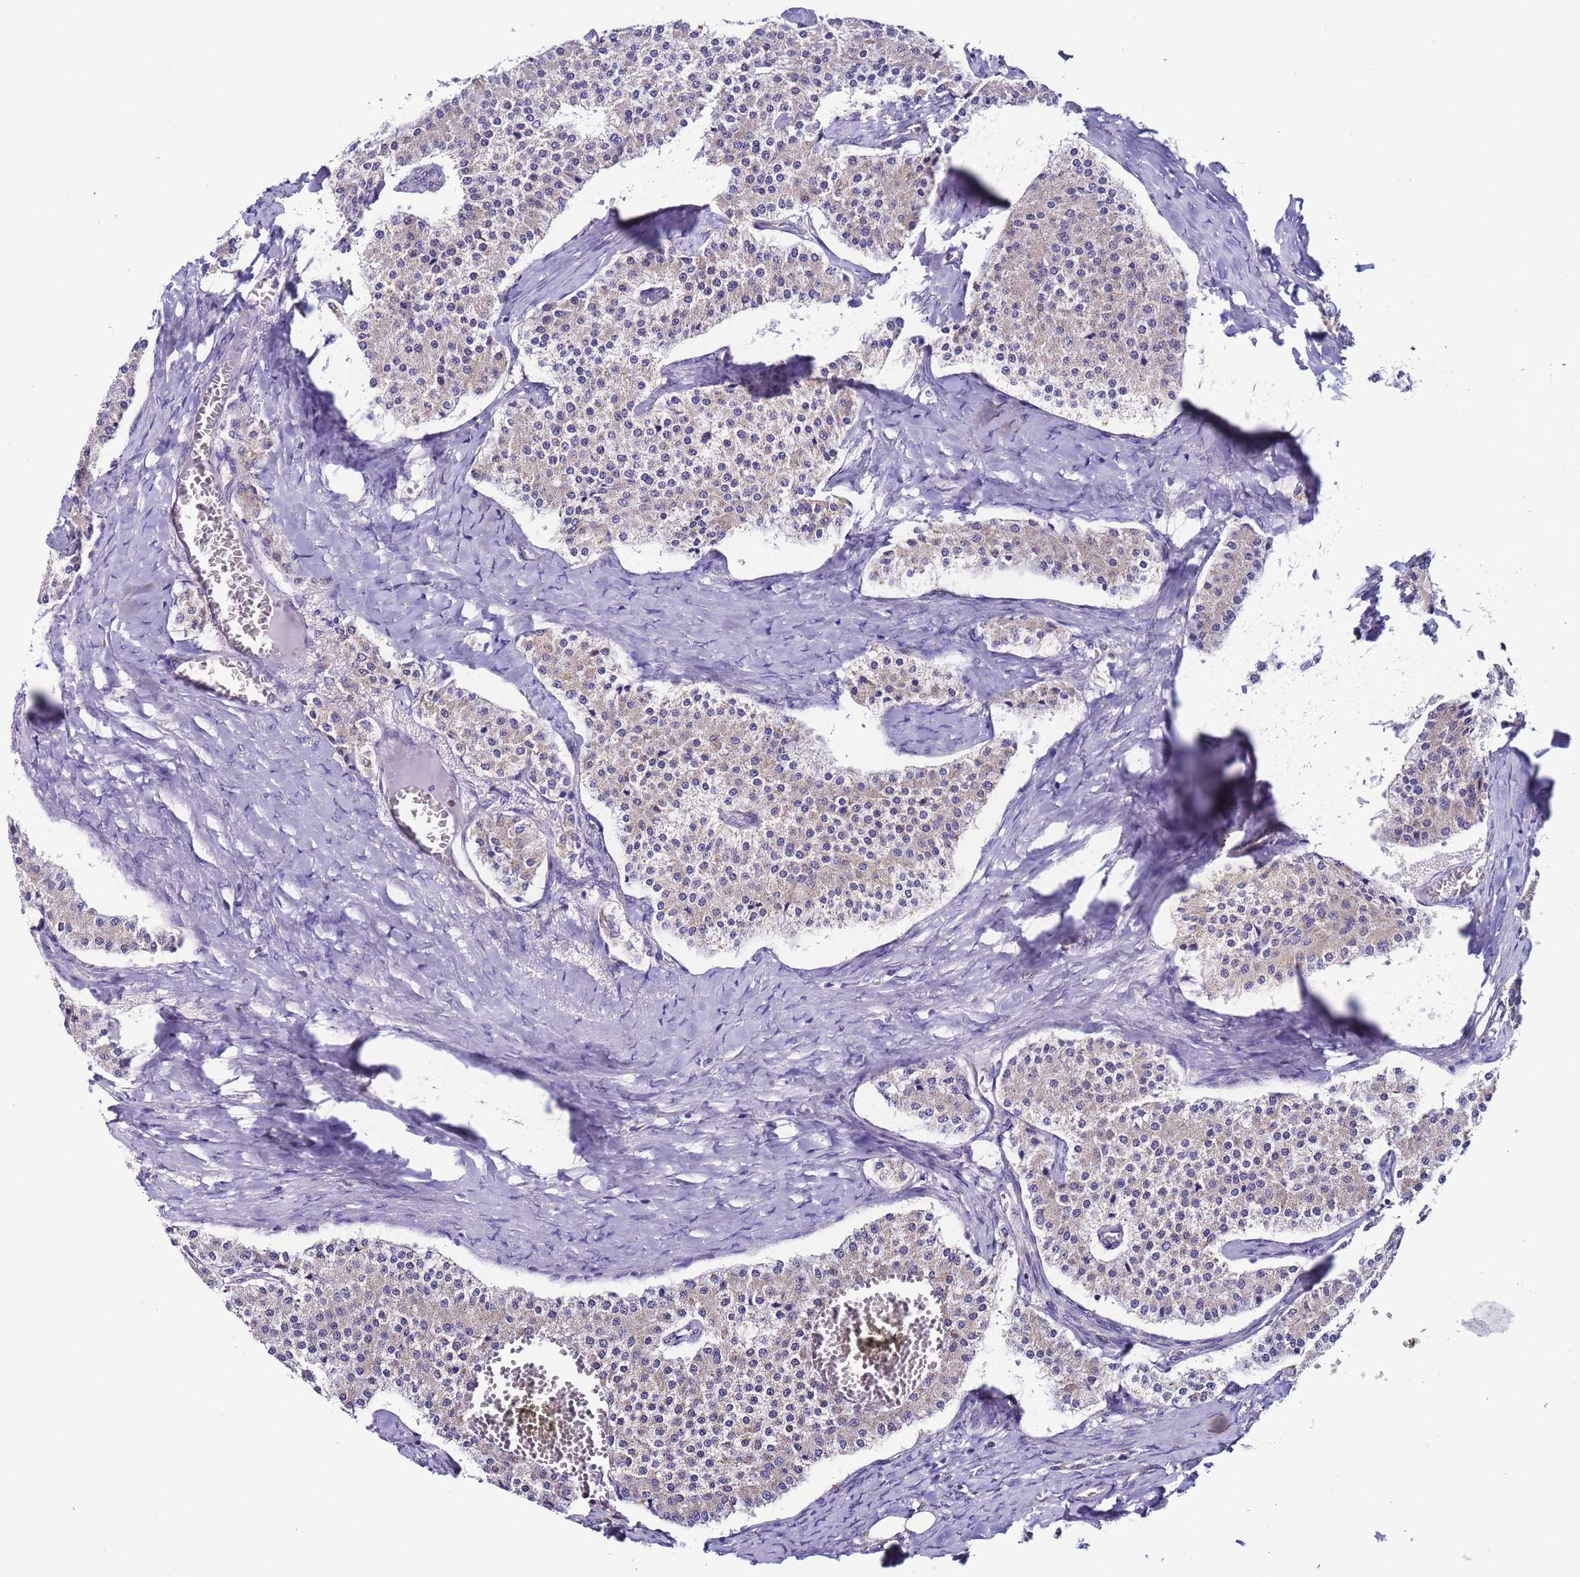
{"staining": {"intensity": "negative", "quantity": "none", "location": "none"}, "tissue": "carcinoid", "cell_type": "Tumor cells", "image_type": "cancer", "snomed": [{"axis": "morphology", "description": "Carcinoid, malignant, NOS"}, {"axis": "topography", "description": "Colon"}], "caption": "This is an immunohistochemistry micrograph of human malignant carcinoid. There is no positivity in tumor cells.", "gene": "UEVLD", "patient": {"sex": "female", "age": 52}}